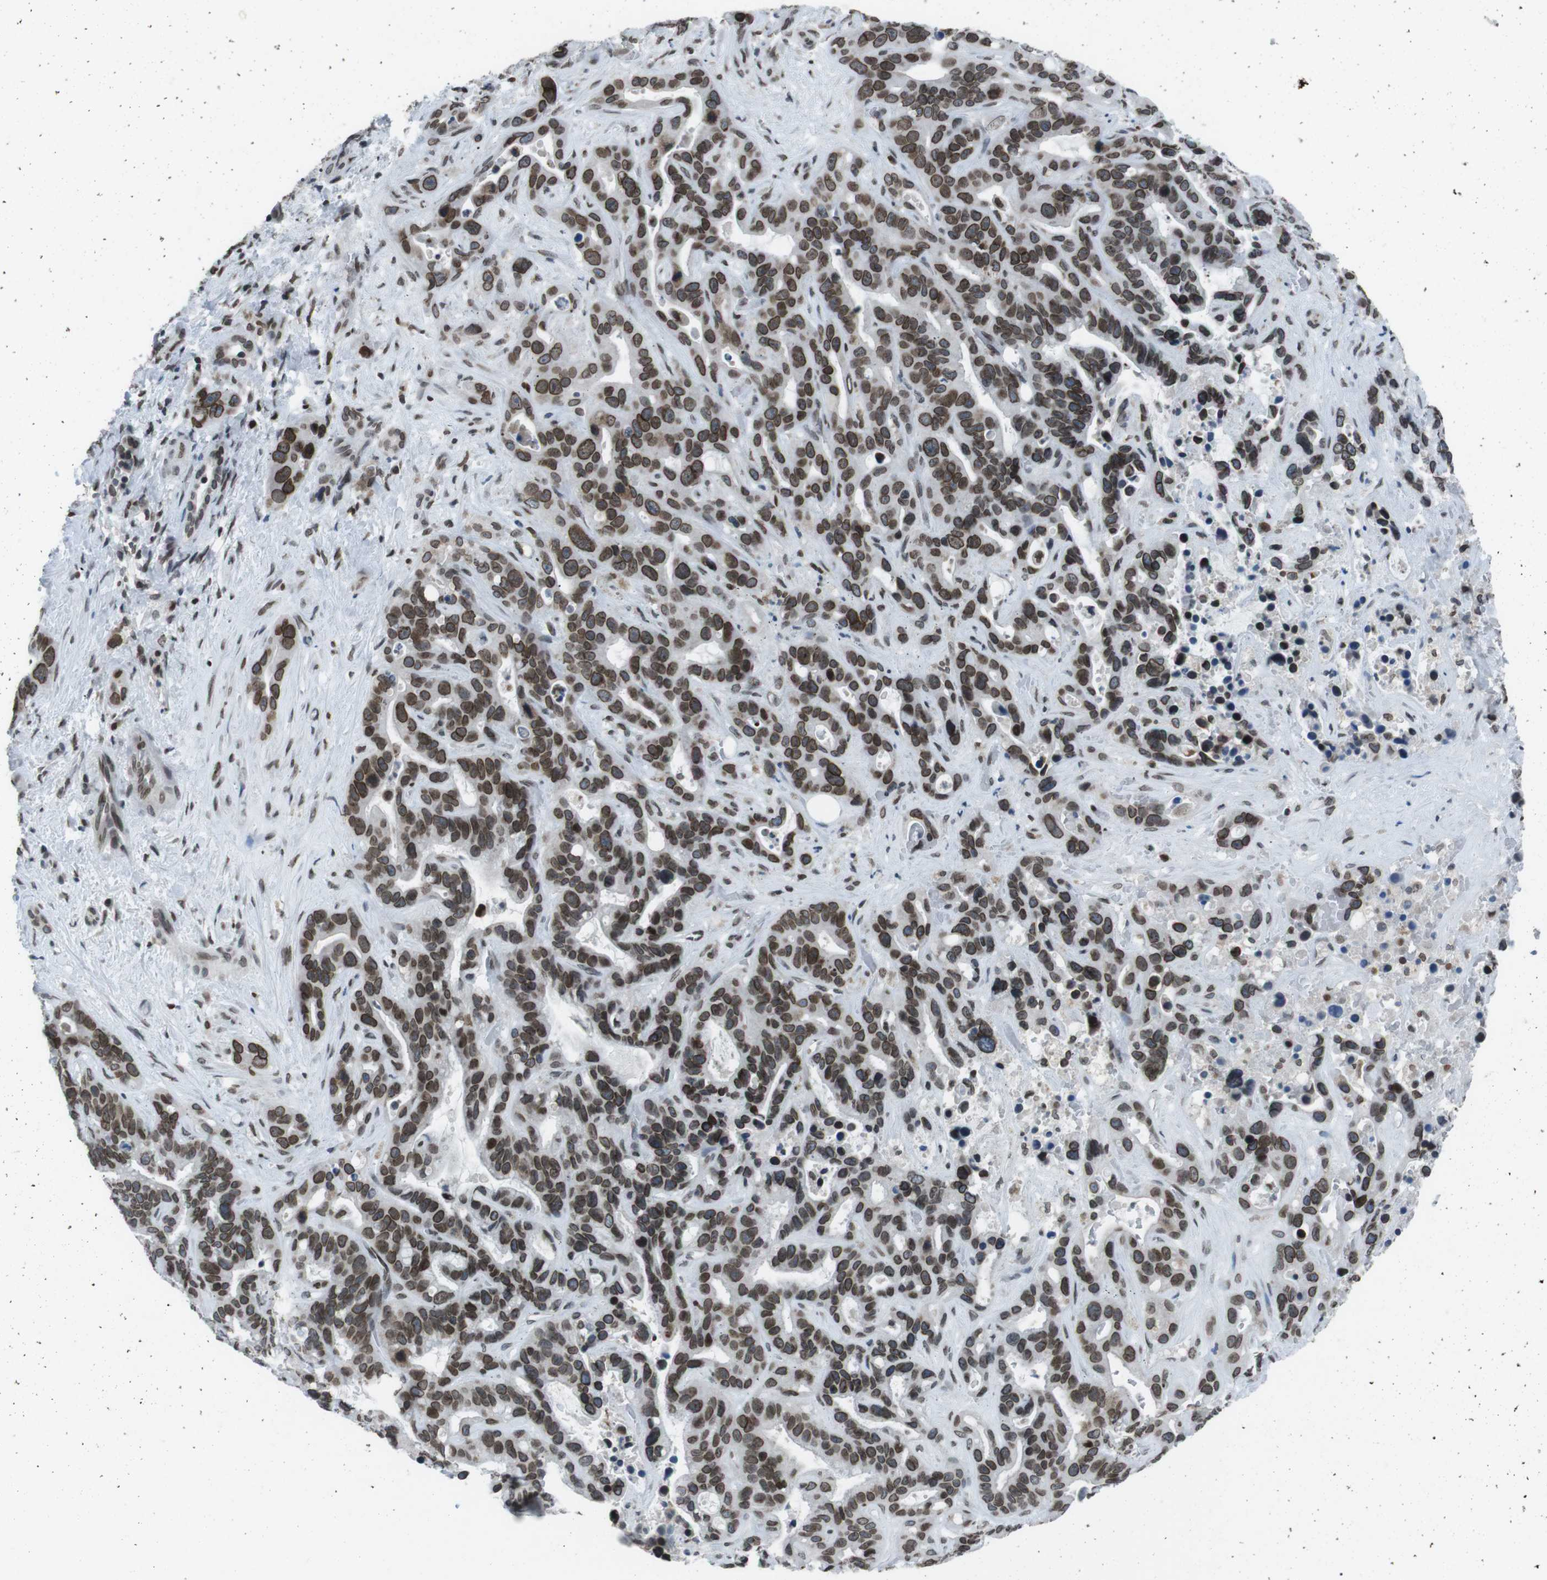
{"staining": {"intensity": "strong", "quantity": ">75%", "location": "cytoplasmic/membranous,nuclear"}, "tissue": "liver cancer", "cell_type": "Tumor cells", "image_type": "cancer", "snomed": [{"axis": "morphology", "description": "Cholangiocarcinoma"}, {"axis": "topography", "description": "Liver"}], "caption": "This is an image of IHC staining of liver cholangiocarcinoma, which shows strong staining in the cytoplasmic/membranous and nuclear of tumor cells.", "gene": "MAD1L1", "patient": {"sex": "female", "age": 65}}